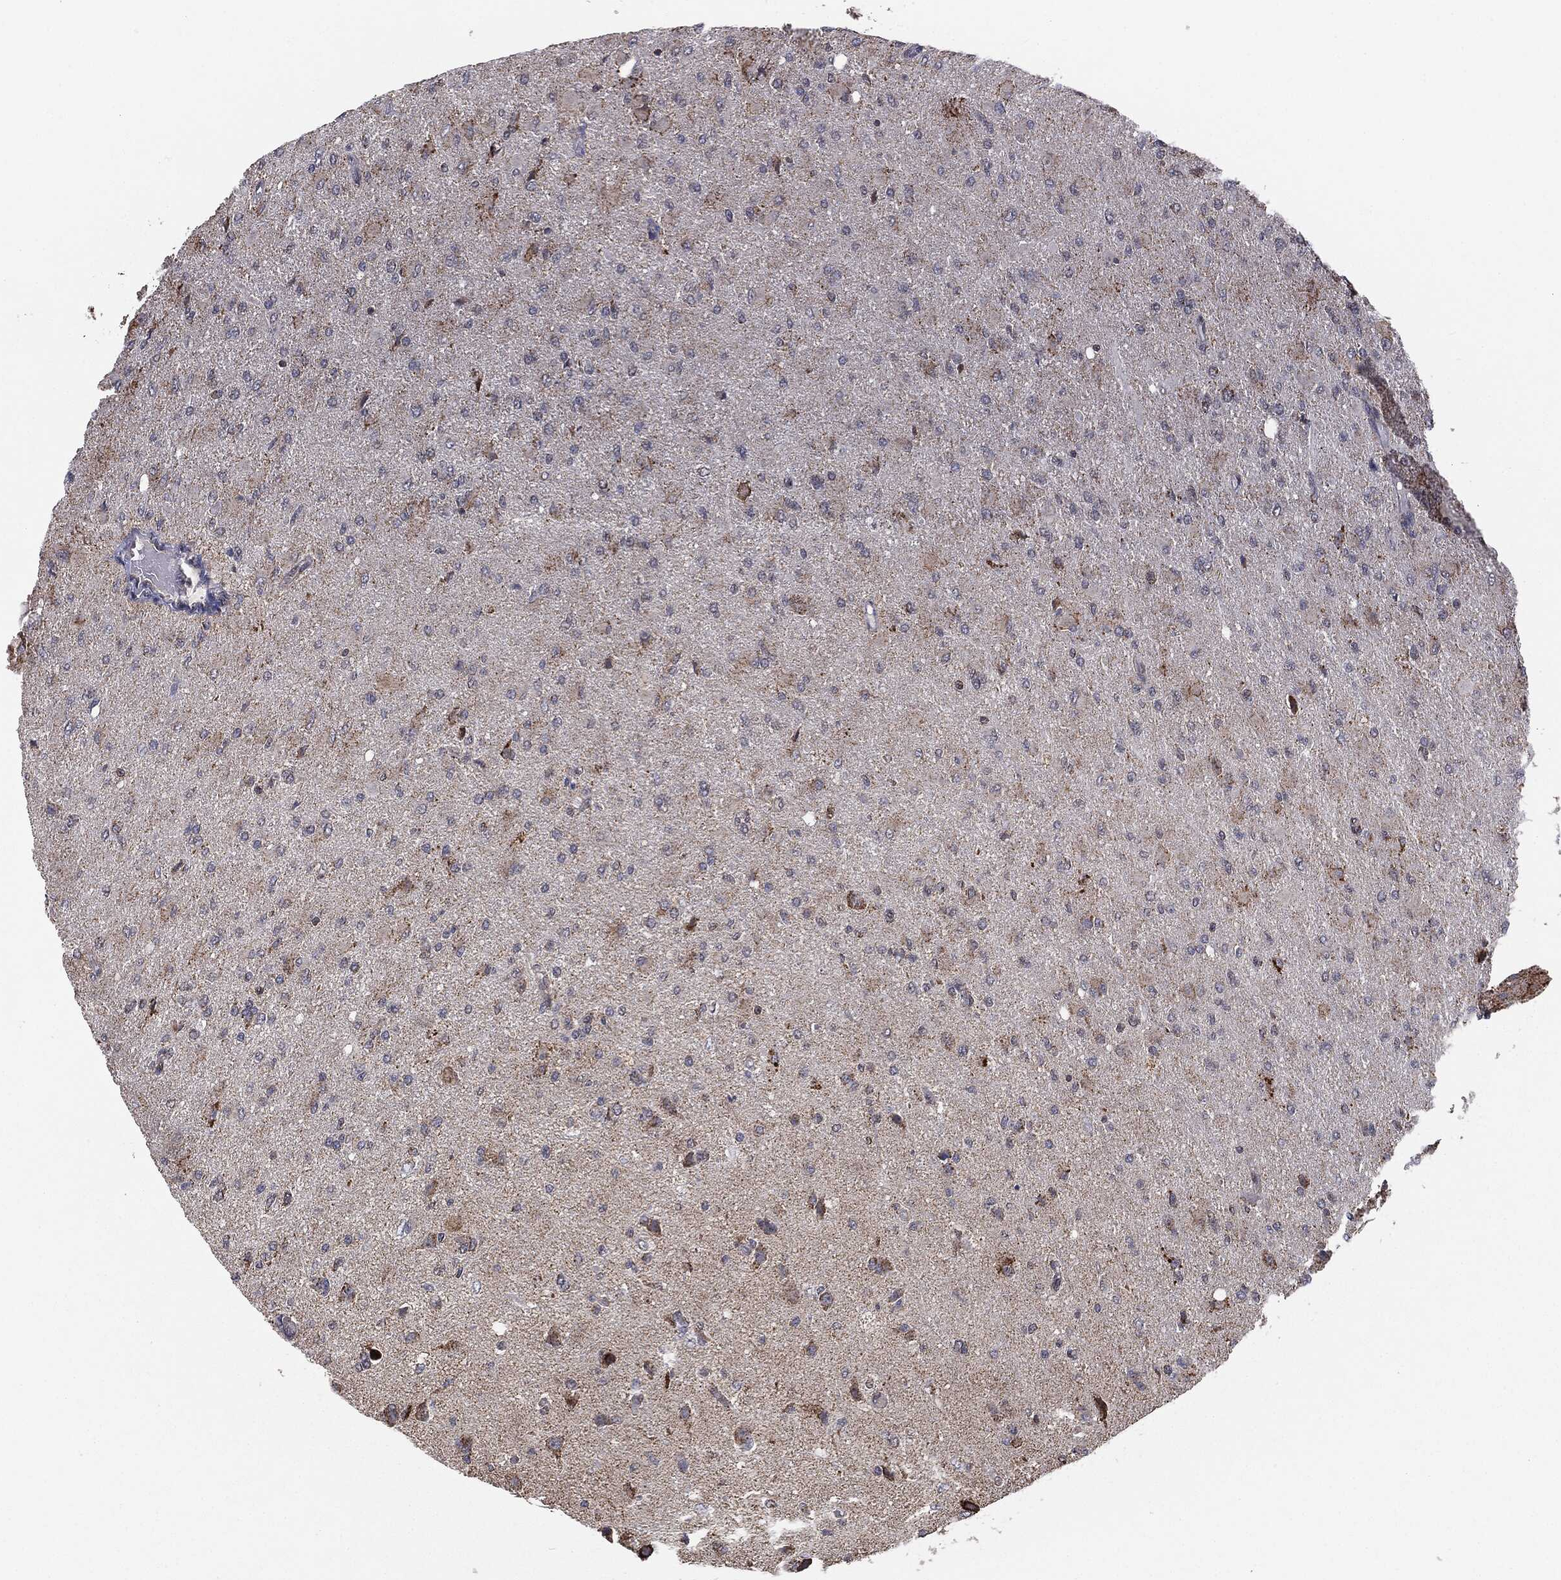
{"staining": {"intensity": "negative", "quantity": "none", "location": "none"}, "tissue": "glioma", "cell_type": "Tumor cells", "image_type": "cancer", "snomed": [{"axis": "morphology", "description": "Glioma, malignant, High grade"}, {"axis": "topography", "description": "Cerebral cortex"}], "caption": "This is an IHC micrograph of human malignant glioma (high-grade). There is no expression in tumor cells.", "gene": "MTOR", "patient": {"sex": "female", "age": 36}}